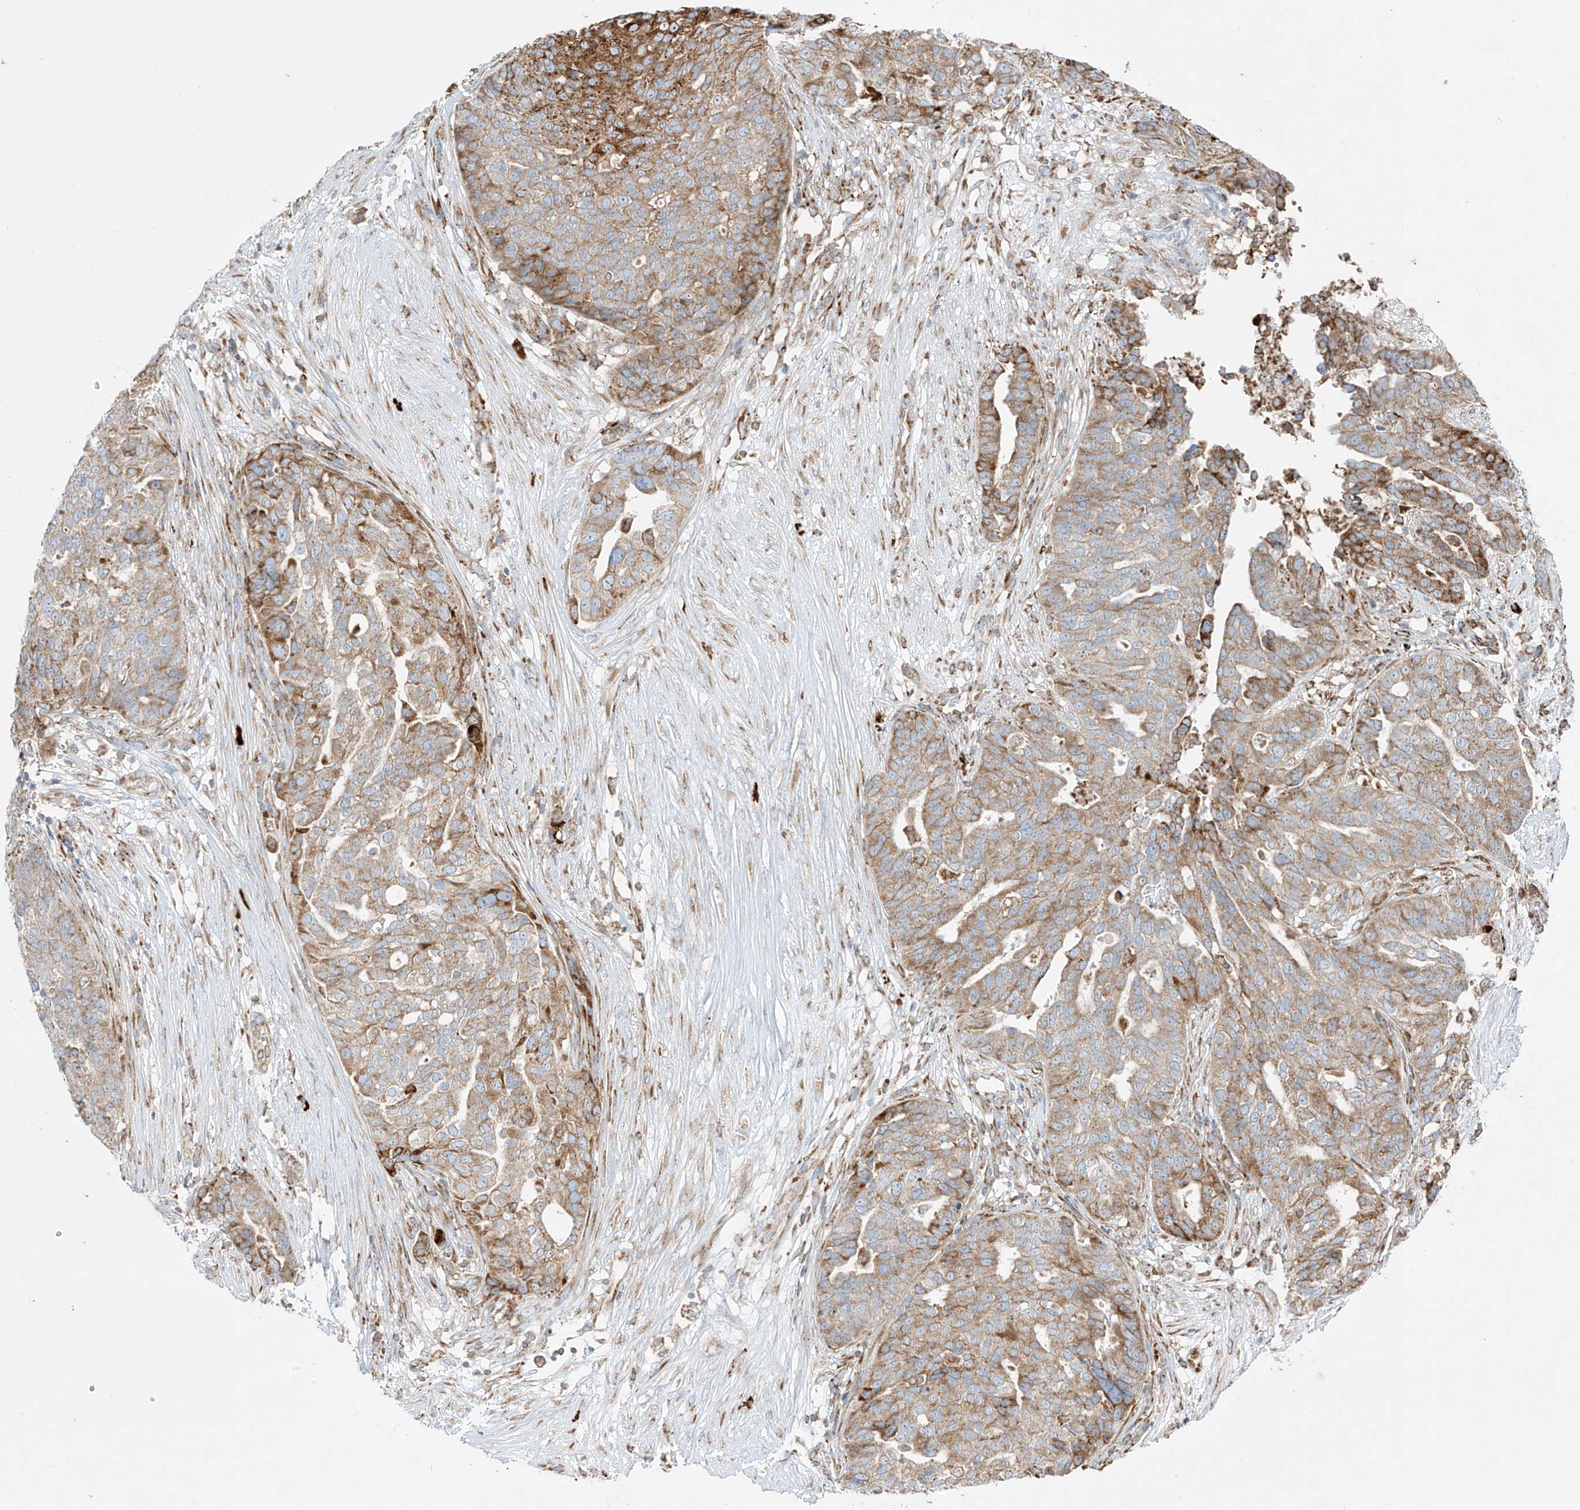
{"staining": {"intensity": "moderate", "quantity": ">75%", "location": "cytoplasmic/membranous"}, "tissue": "ovarian cancer", "cell_type": "Tumor cells", "image_type": "cancer", "snomed": [{"axis": "morphology", "description": "Cystadenocarcinoma, serous, NOS"}, {"axis": "topography", "description": "Ovary"}], "caption": "Immunohistochemistry photomicrograph of ovarian cancer stained for a protein (brown), which demonstrates medium levels of moderate cytoplasmic/membranous positivity in about >75% of tumor cells.", "gene": "MX1", "patient": {"sex": "female", "age": 59}}